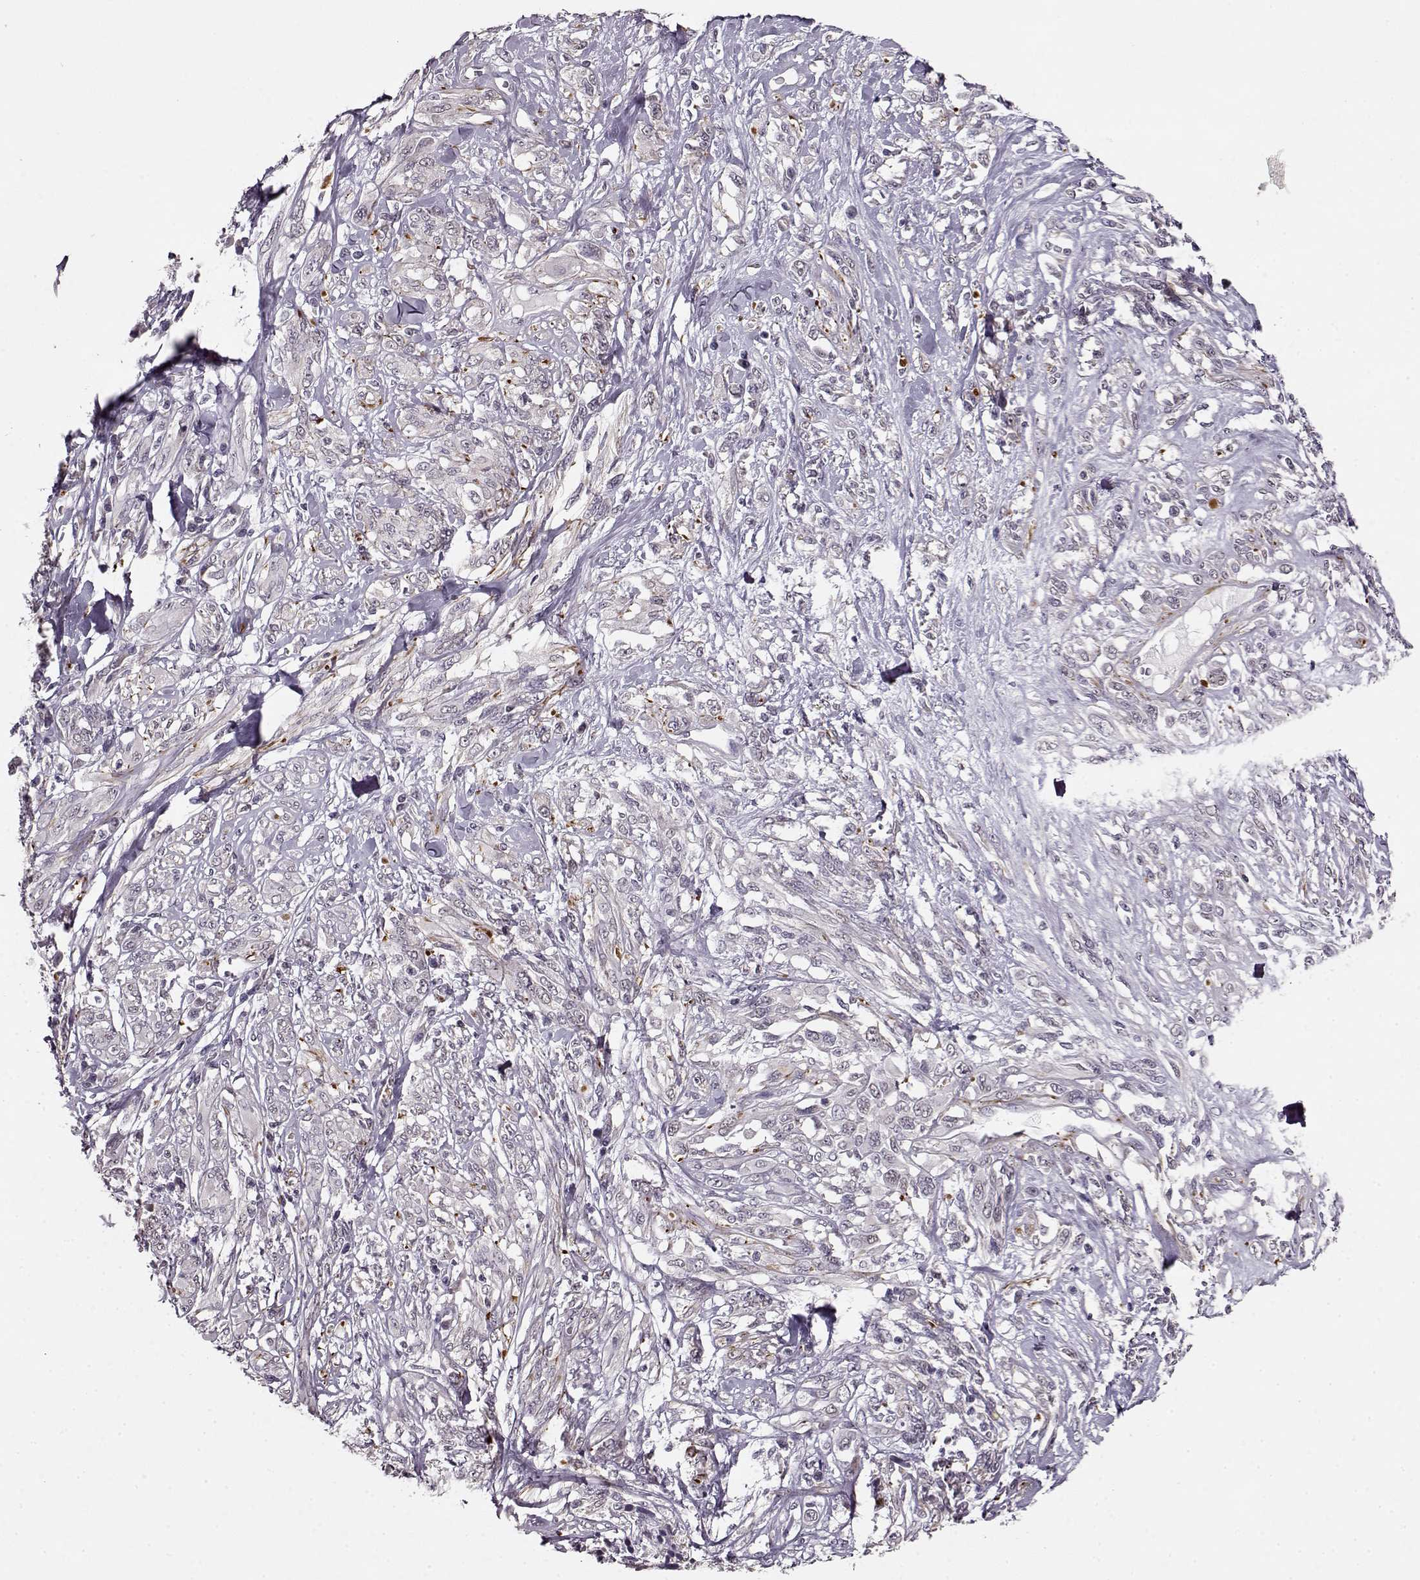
{"staining": {"intensity": "negative", "quantity": "none", "location": "none"}, "tissue": "melanoma", "cell_type": "Tumor cells", "image_type": "cancer", "snomed": [{"axis": "morphology", "description": "Malignant melanoma, NOS"}, {"axis": "topography", "description": "Skin"}], "caption": "High magnification brightfield microscopy of malignant melanoma stained with DAB (3,3'-diaminobenzidine) (brown) and counterstained with hematoxylin (blue): tumor cells show no significant staining.", "gene": "RP1L1", "patient": {"sex": "female", "age": 91}}